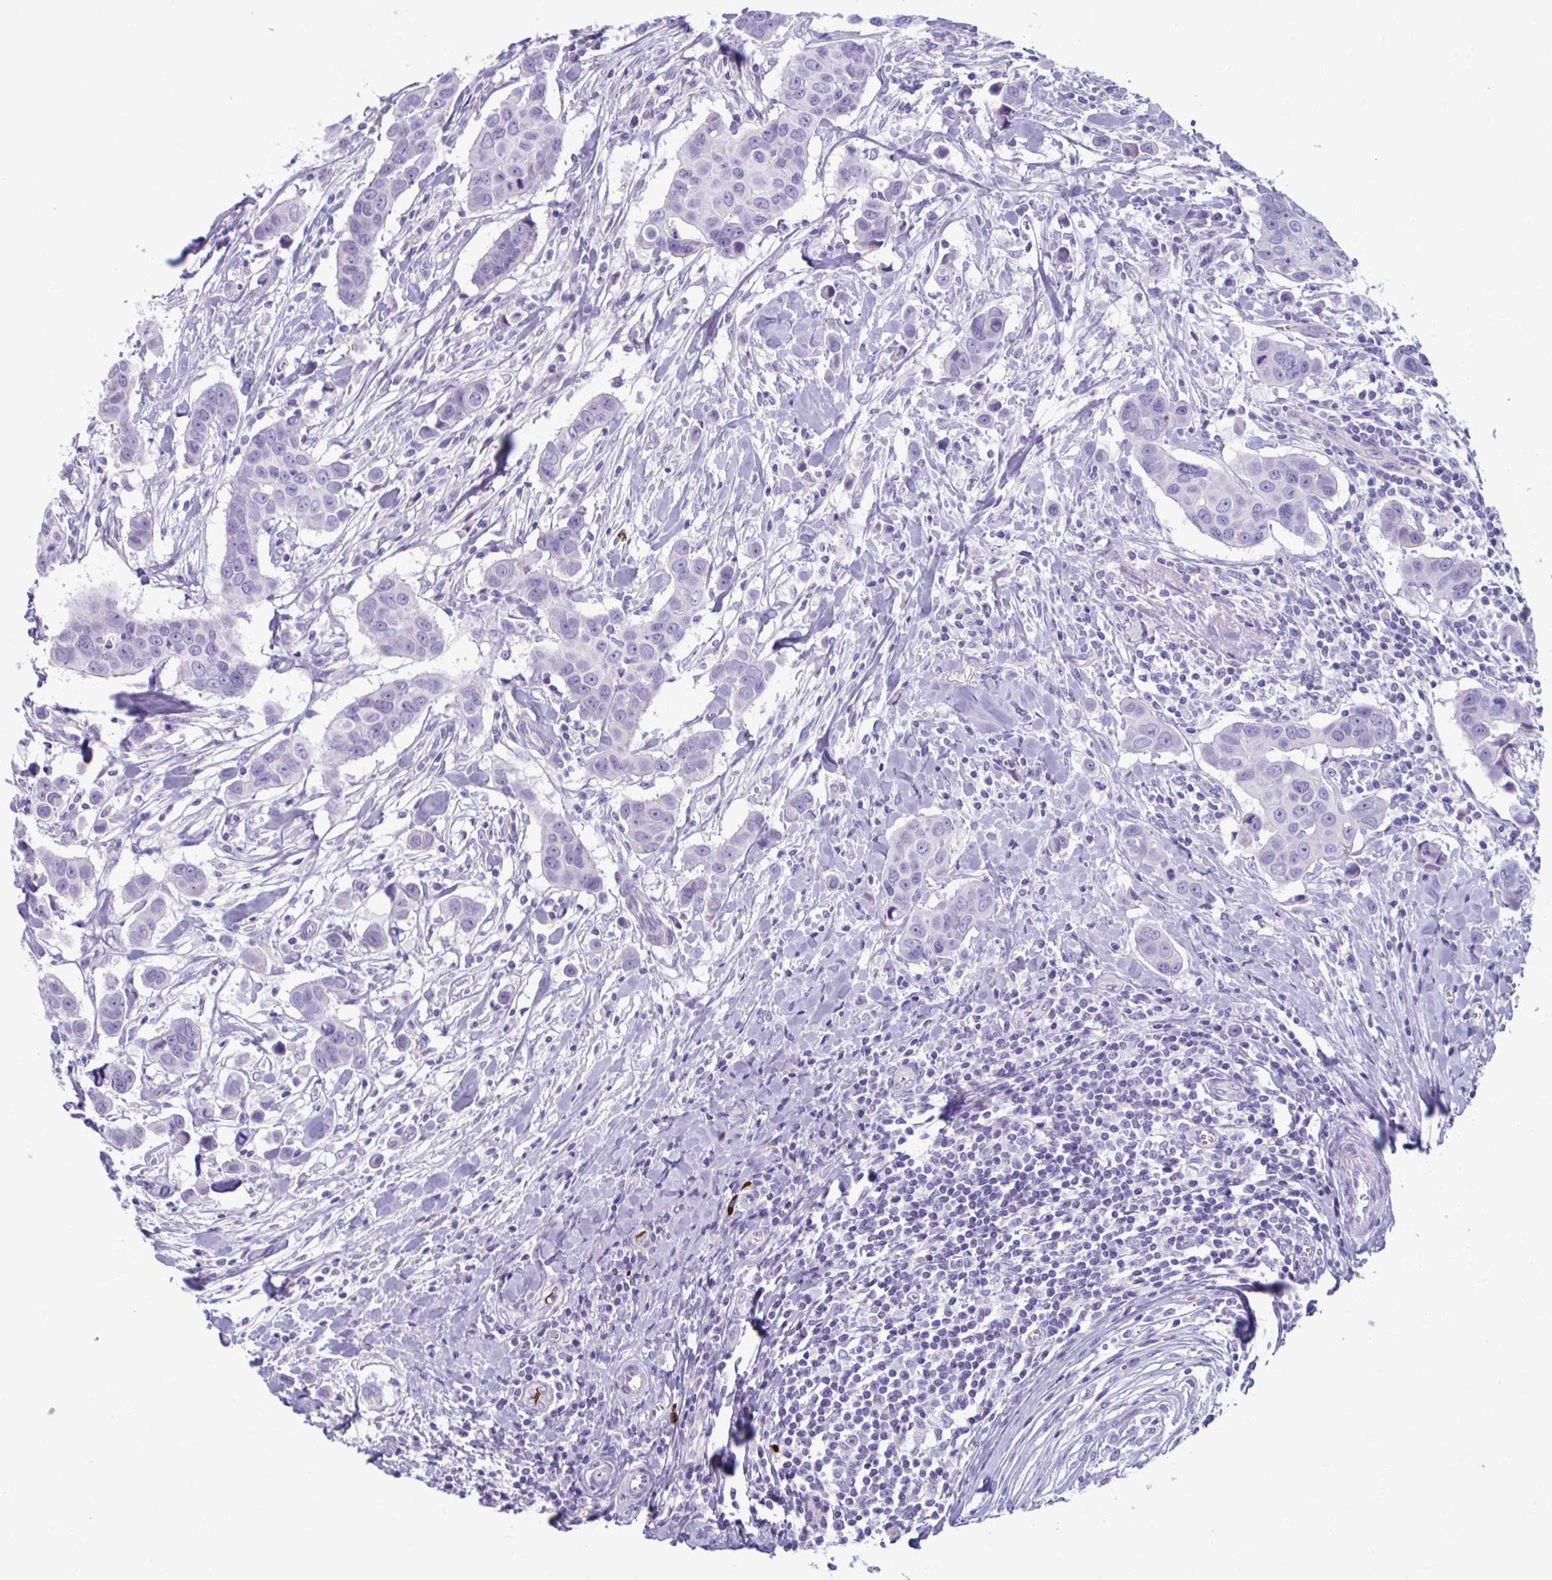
{"staining": {"intensity": "negative", "quantity": "none", "location": "none"}, "tissue": "breast cancer", "cell_type": "Tumor cells", "image_type": "cancer", "snomed": [{"axis": "morphology", "description": "Duct carcinoma"}, {"axis": "topography", "description": "Breast"}], "caption": "DAB immunohistochemical staining of breast infiltrating ductal carcinoma shows no significant positivity in tumor cells. (DAB (3,3'-diaminobenzidine) IHC with hematoxylin counter stain).", "gene": "C12orf71", "patient": {"sex": "female", "age": 24}}